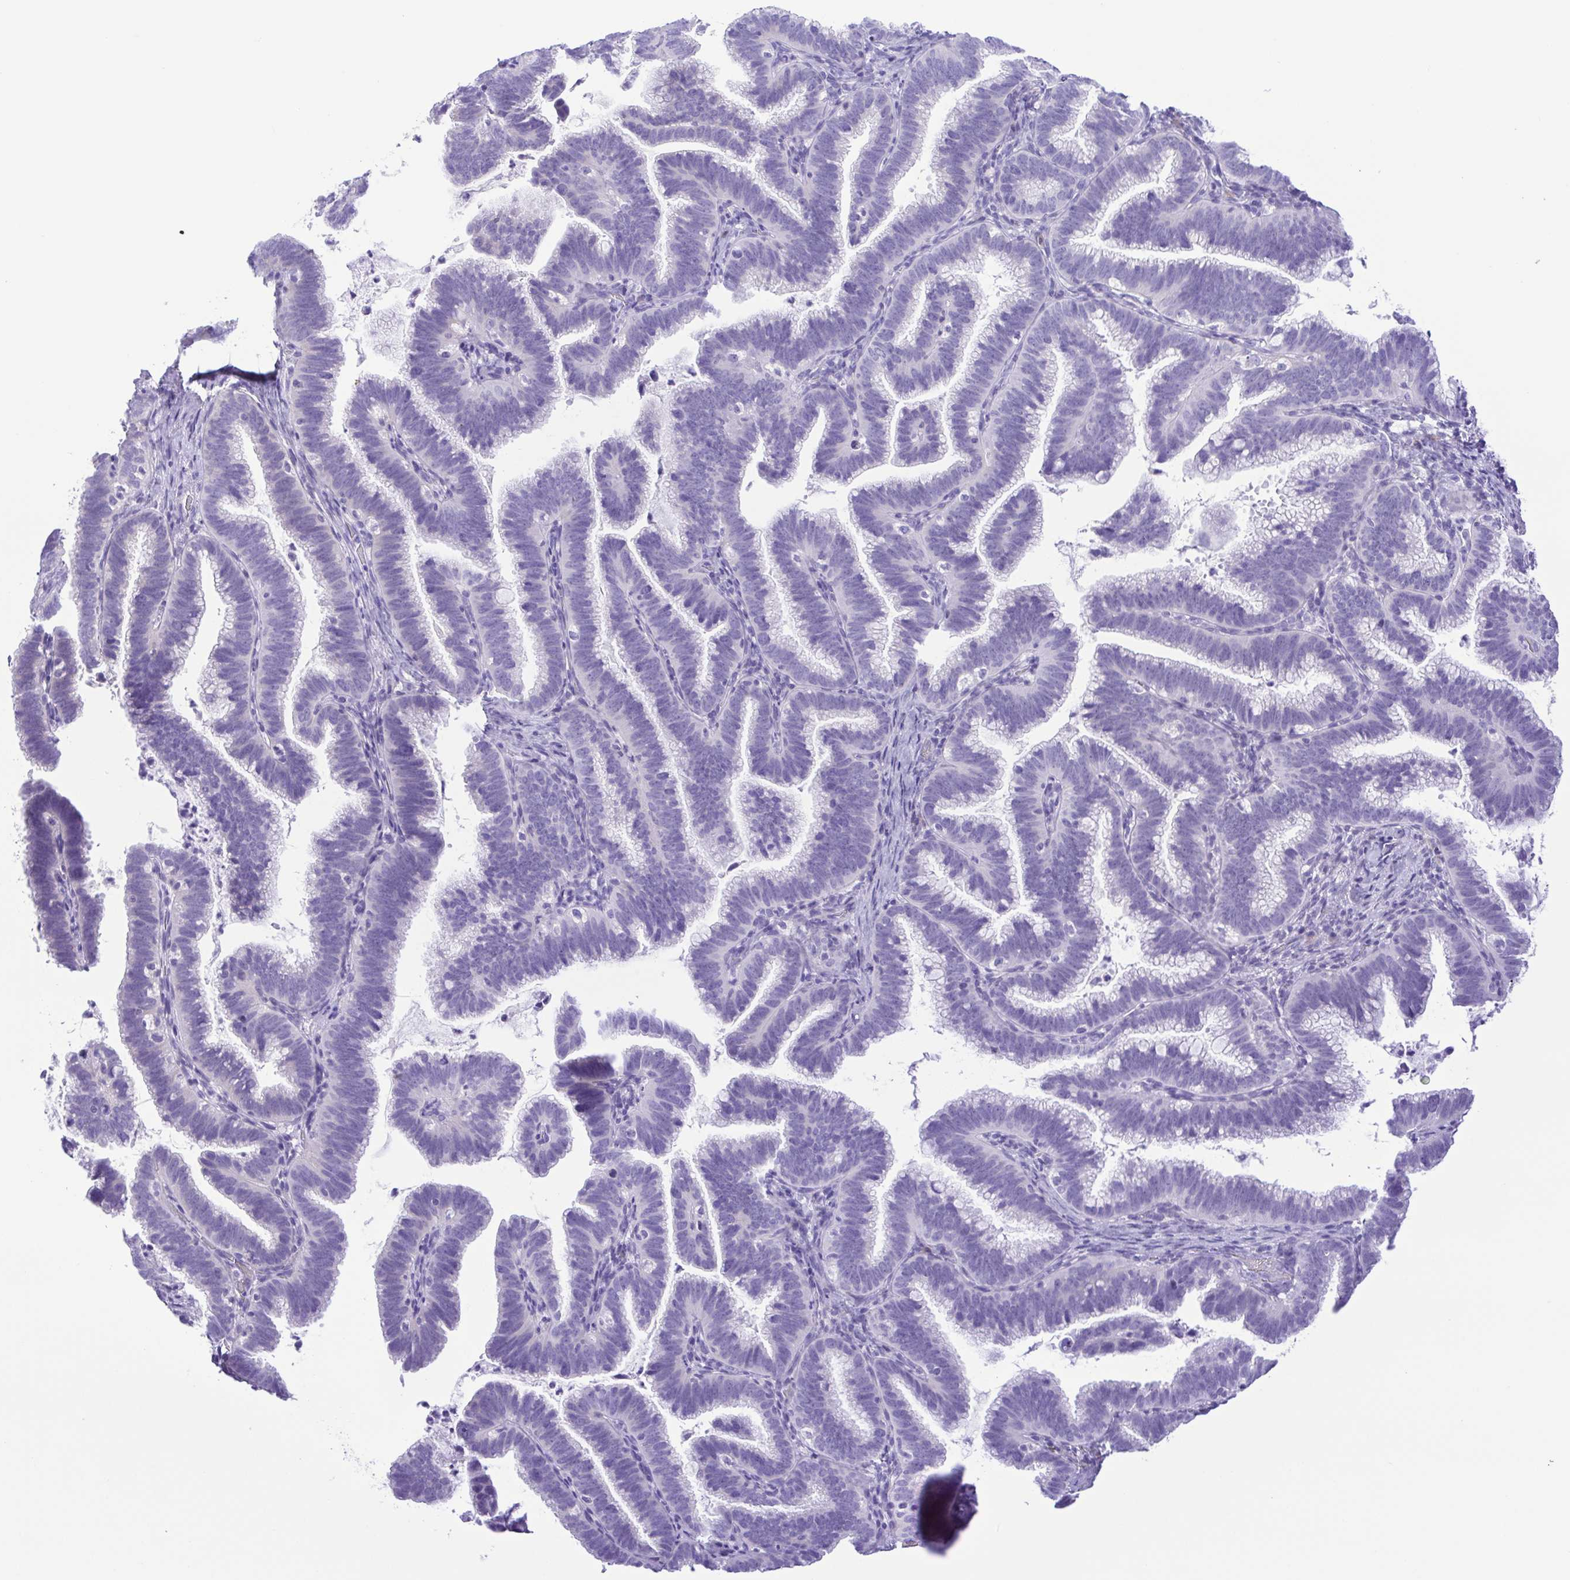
{"staining": {"intensity": "negative", "quantity": "none", "location": "none"}, "tissue": "cervical cancer", "cell_type": "Tumor cells", "image_type": "cancer", "snomed": [{"axis": "morphology", "description": "Adenocarcinoma, NOS"}, {"axis": "topography", "description": "Cervix"}], "caption": "Cervical cancer (adenocarcinoma) was stained to show a protein in brown. There is no significant staining in tumor cells. (Immunohistochemistry, brightfield microscopy, high magnification).", "gene": "PAK3", "patient": {"sex": "female", "age": 61}}